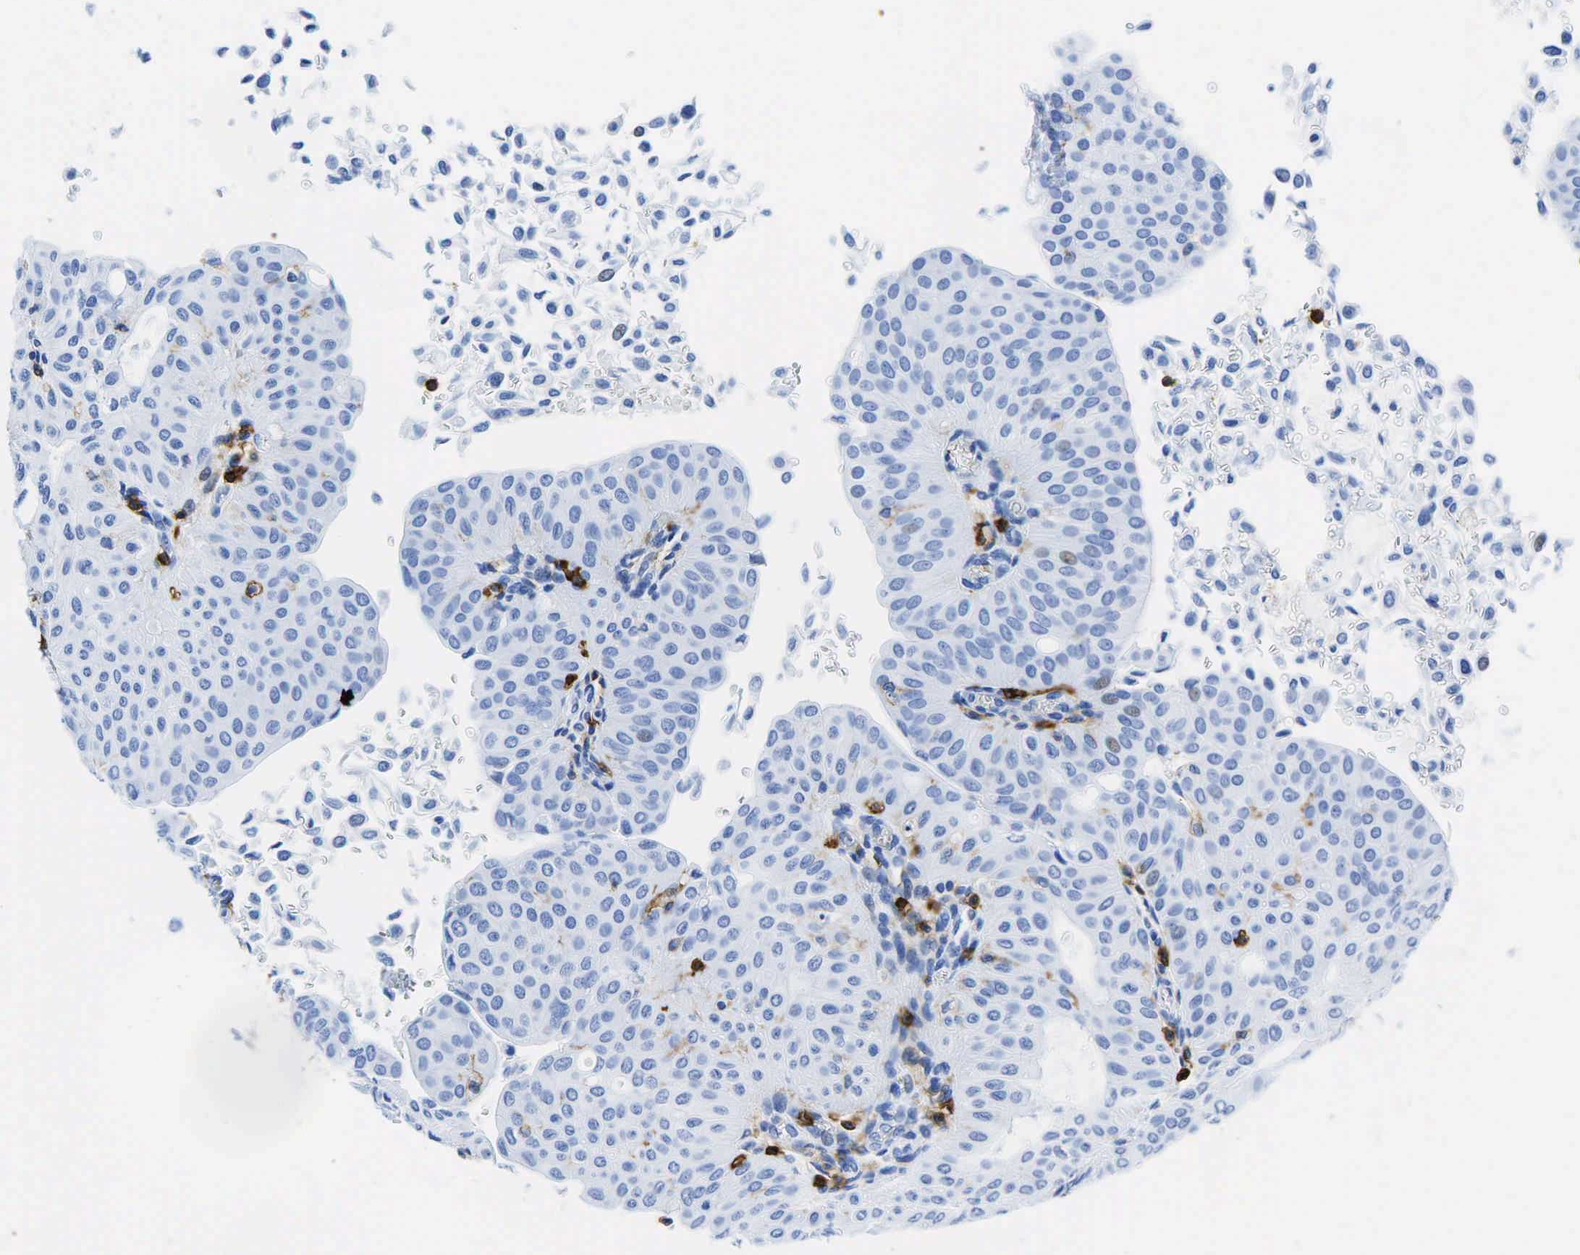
{"staining": {"intensity": "weak", "quantity": "<25%", "location": "nuclear"}, "tissue": "urothelial cancer", "cell_type": "Tumor cells", "image_type": "cancer", "snomed": [{"axis": "morphology", "description": "Urothelial carcinoma, Low grade"}, {"axis": "topography", "description": "Urinary bladder"}], "caption": "Tumor cells are negative for brown protein staining in urothelial carcinoma (low-grade).", "gene": "PTPRC", "patient": {"sex": "male", "age": 64}}